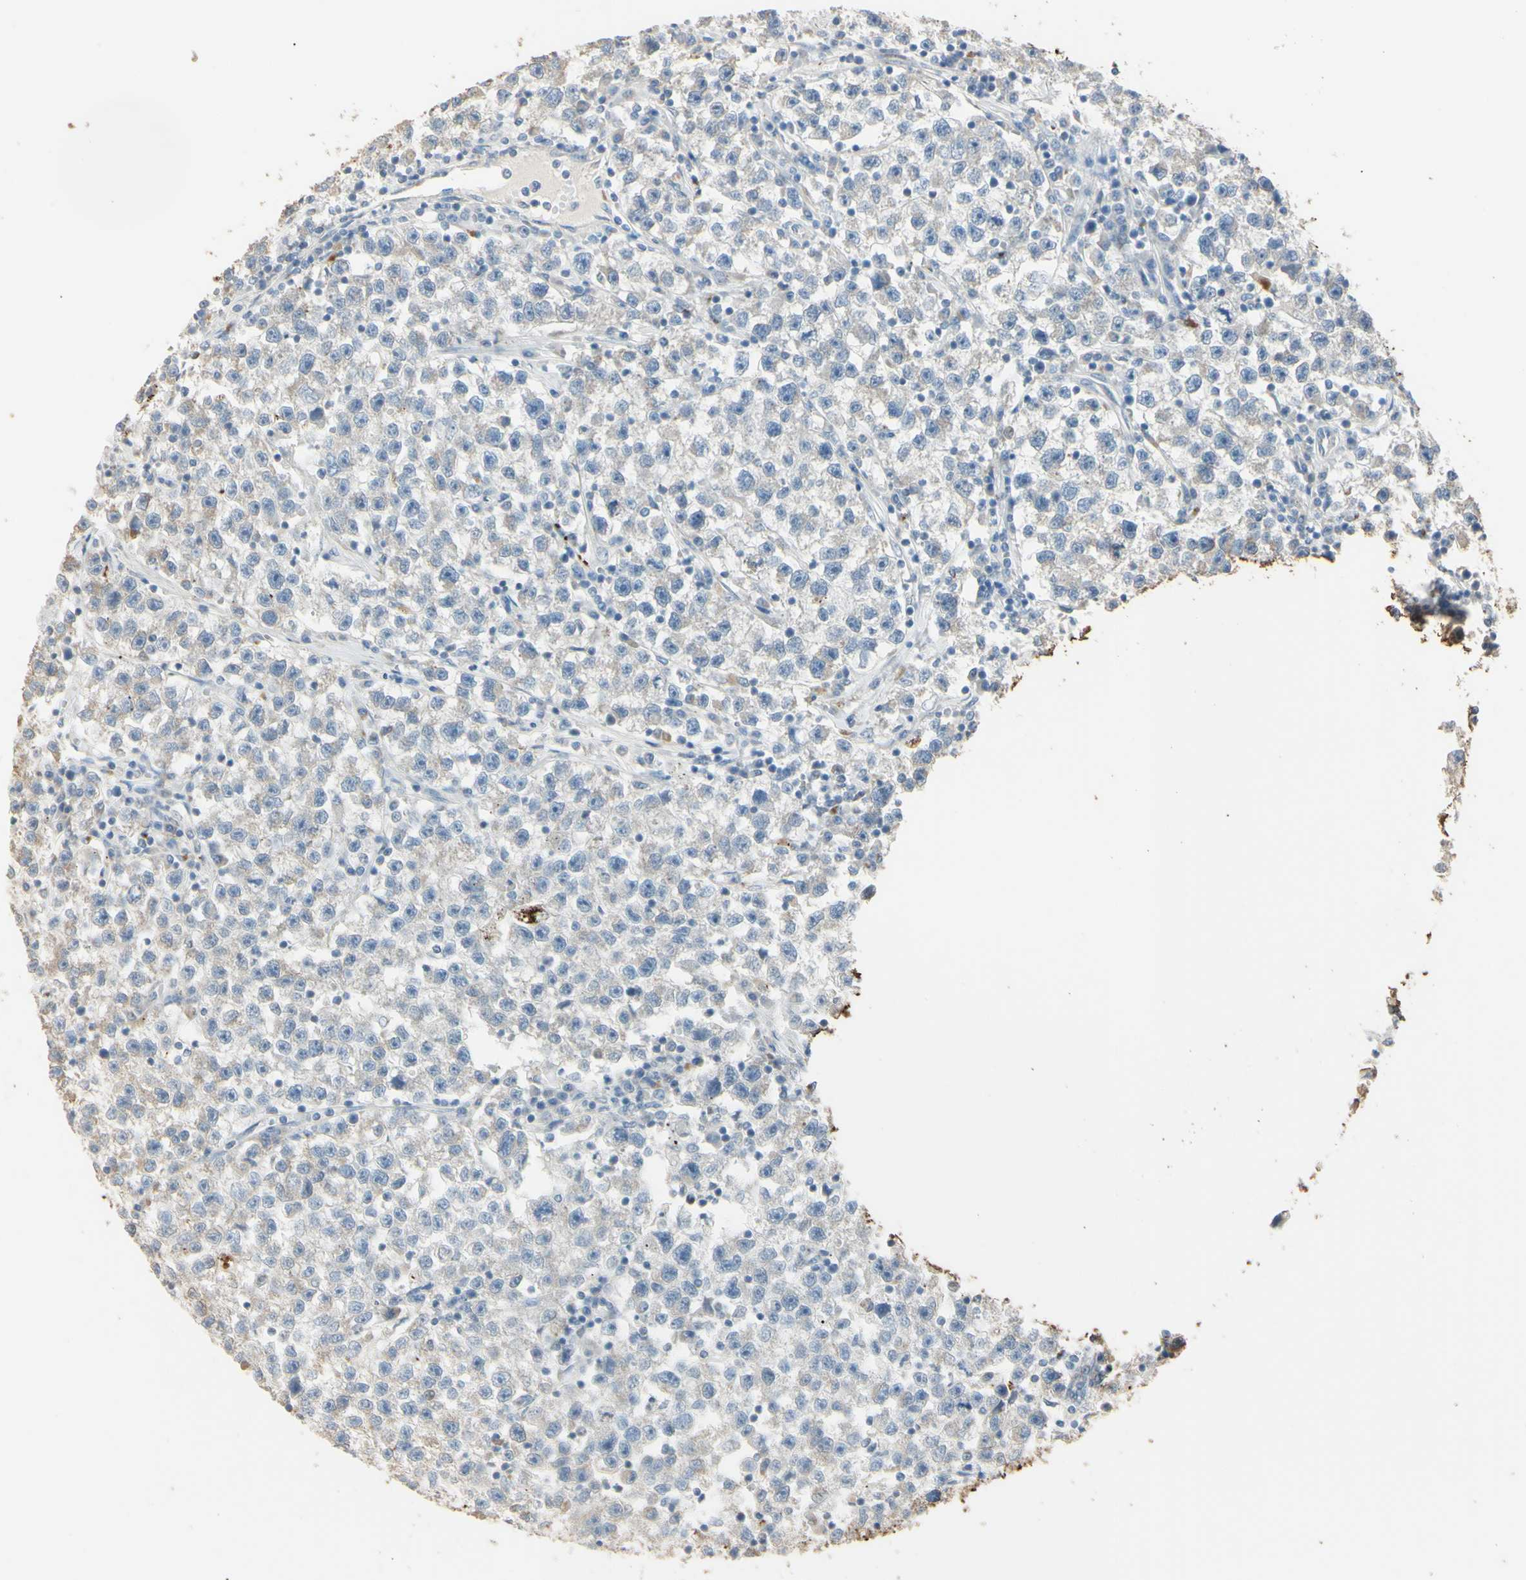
{"staining": {"intensity": "weak", "quantity": "25%-75%", "location": "cytoplasmic/membranous"}, "tissue": "testis cancer", "cell_type": "Tumor cells", "image_type": "cancer", "snomed": [{"axis": "morphology", "description": "Seminoma, NOS"}, {"axis": "topography", "description": "Testis"}], "caption": "This image shows immunohistochemistry staining of testis cancer (seminoma), with low weak cytoplasmic/membranous staining in approximately 25%-75% of tumor cells.", "gene": "ANGPTL1", "patient": {"sex": "male", "age": 22}}